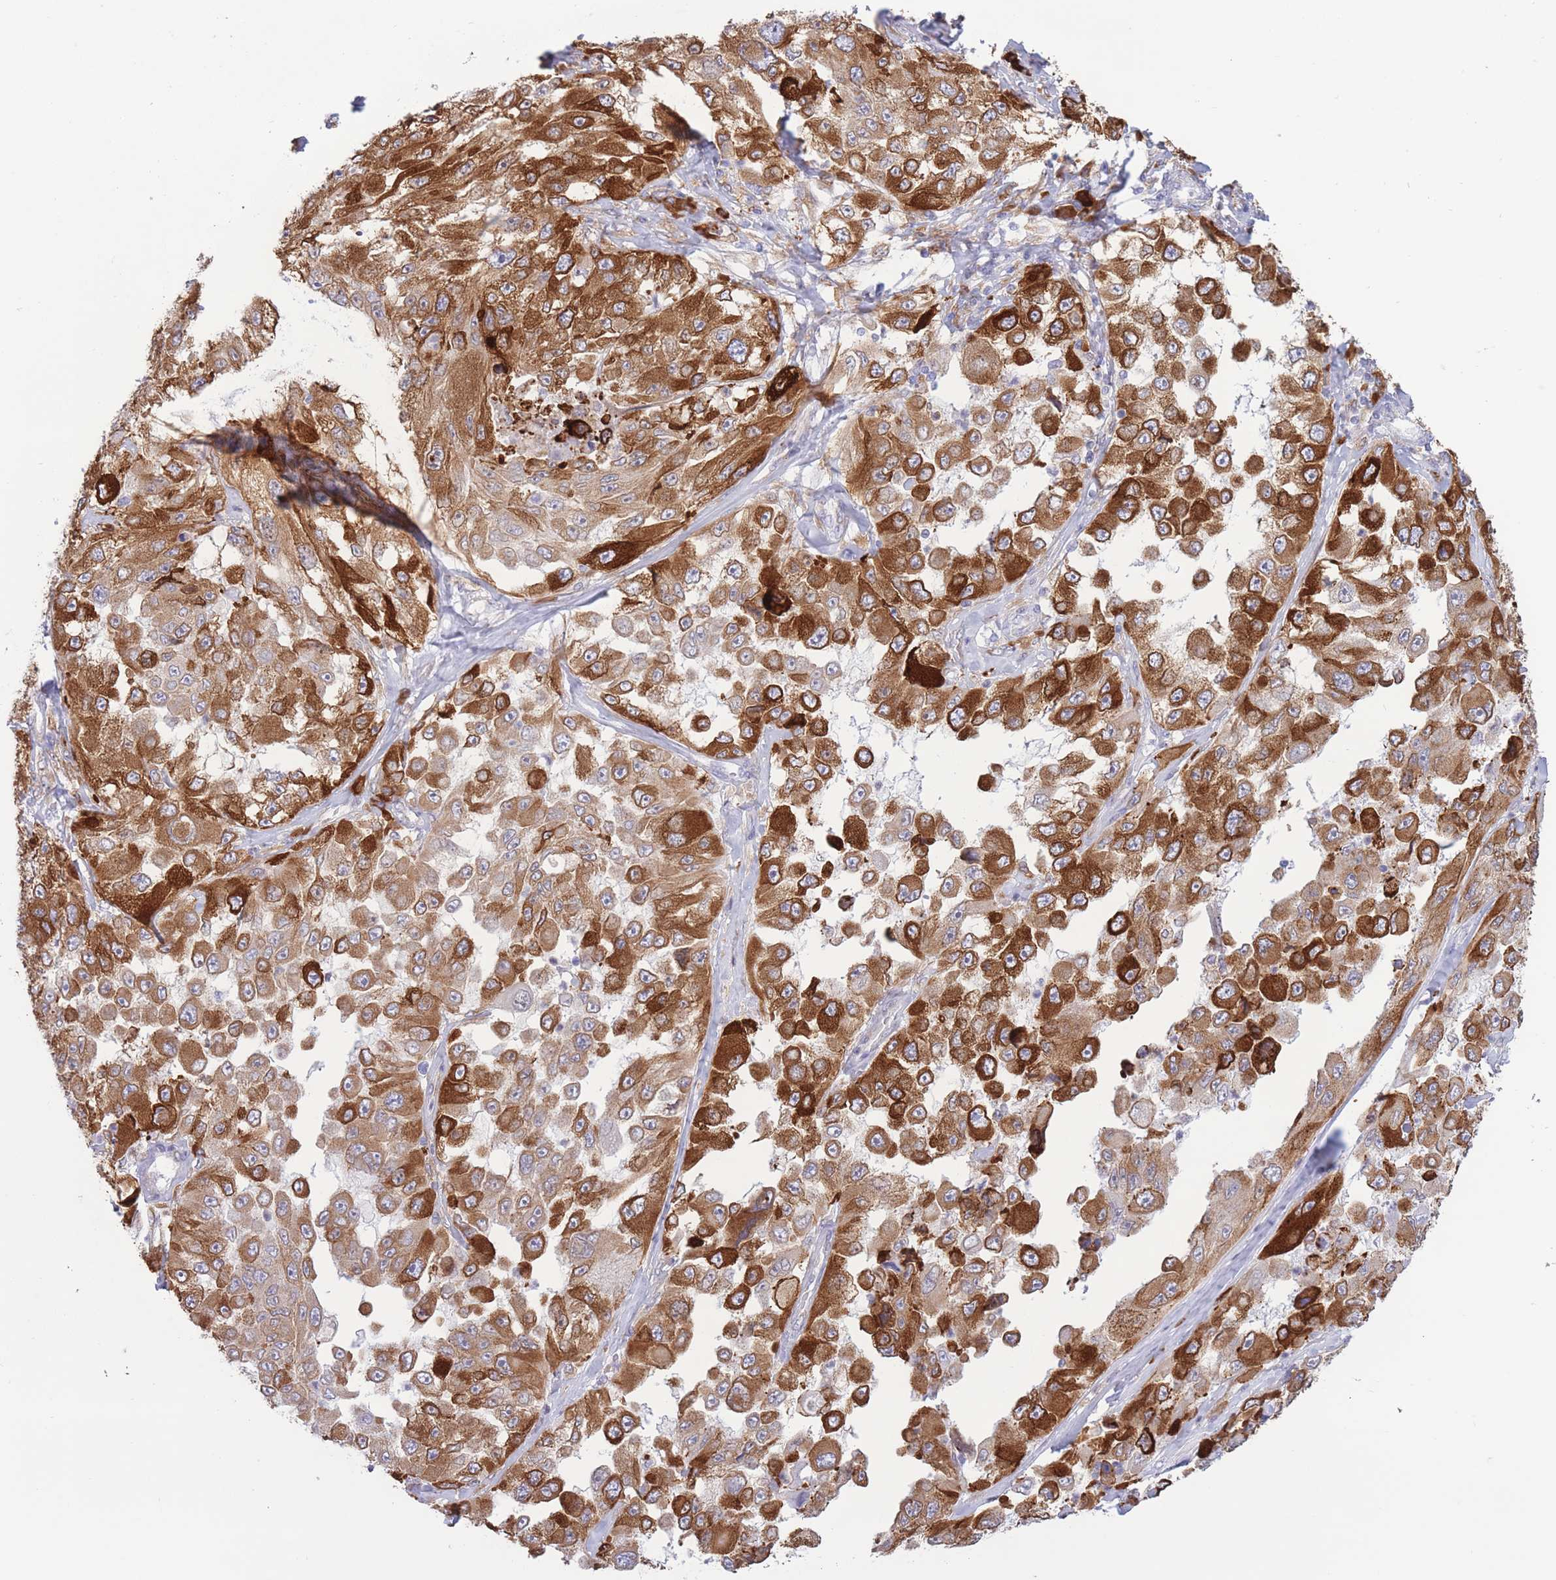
{"staining": {"intensity": "strong", "quantity": ">75%", "location": "cytoplasmic/membranous"}, "tissue": "melanoma", "cell_type": "Tumor cells", "image_type": "cancer", "snomed": [{"axis": "morphology", "description": "Malignant melanoma, Metastatic site"}, {"axis": "topography", "description": "Lymph node"}], "caption": "Immunohistochemical staining of human malignant melanoma (metastatic site) demonstrates high levels of strong cytoplasmic/membranous expression in about >75% of tumor cells. (DAB (3,3'-diaminobenzidine) IHC with brightfield microscopy, high magnification).", "gene": "MYDGF", "patient": {"sex": "male", "age": 62}}